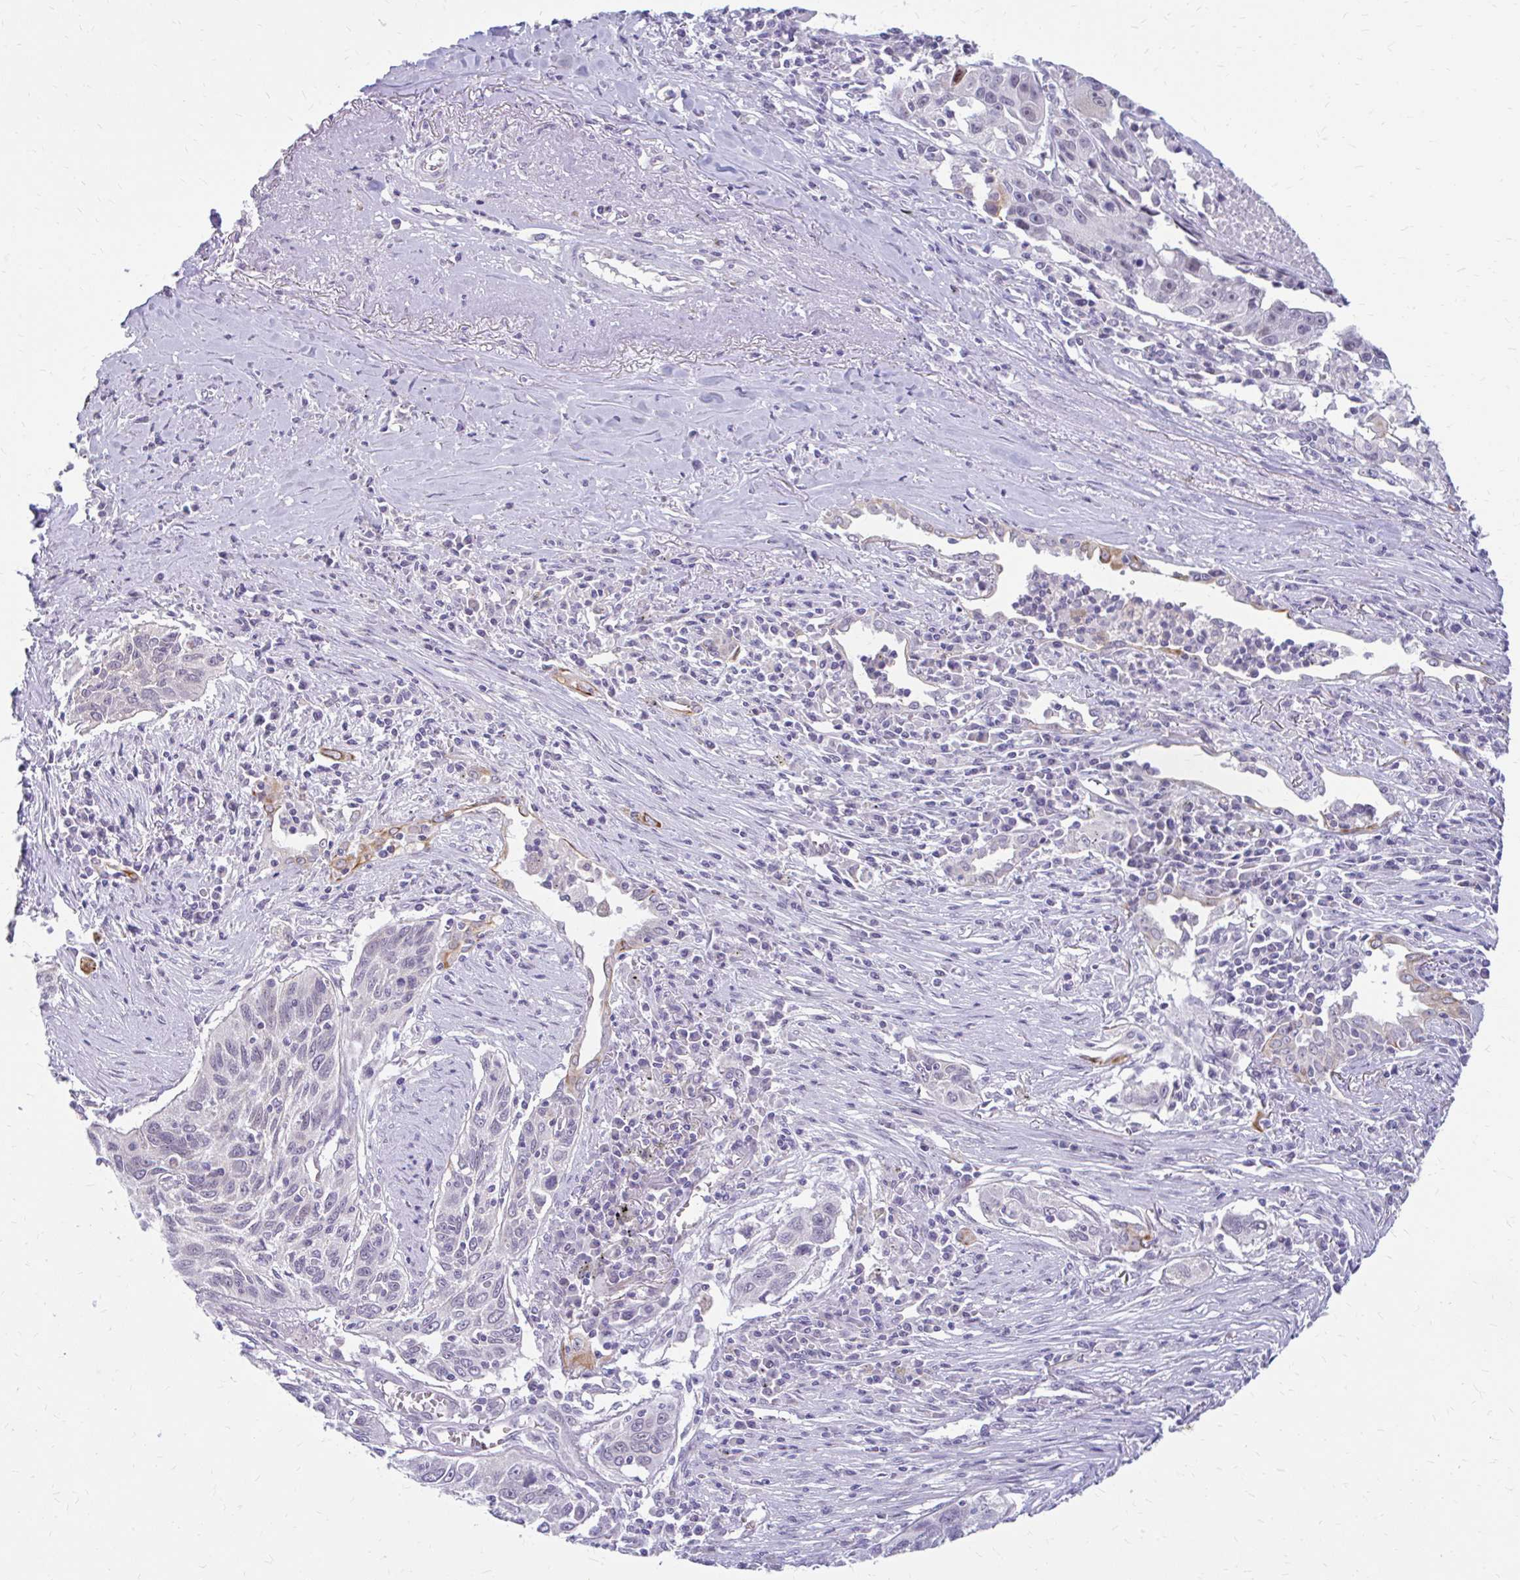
{"staining": {"intensity": "negative", "quantity": "none", "location": "none"}, "tissue": "lung cancer", "cell_type": "Tumor cells", "image_type": "cancer", "snomed": [{"axis": "morphology", "description": "Squamous cell carcinoma, NOS"}, {"axis": "topography", "description": "Lung"}], "caption": "Tumor cells show no significant protein staining in lung cancer.", "gene": "RGS16", "patient": {"sex": "female", "age": 66}}